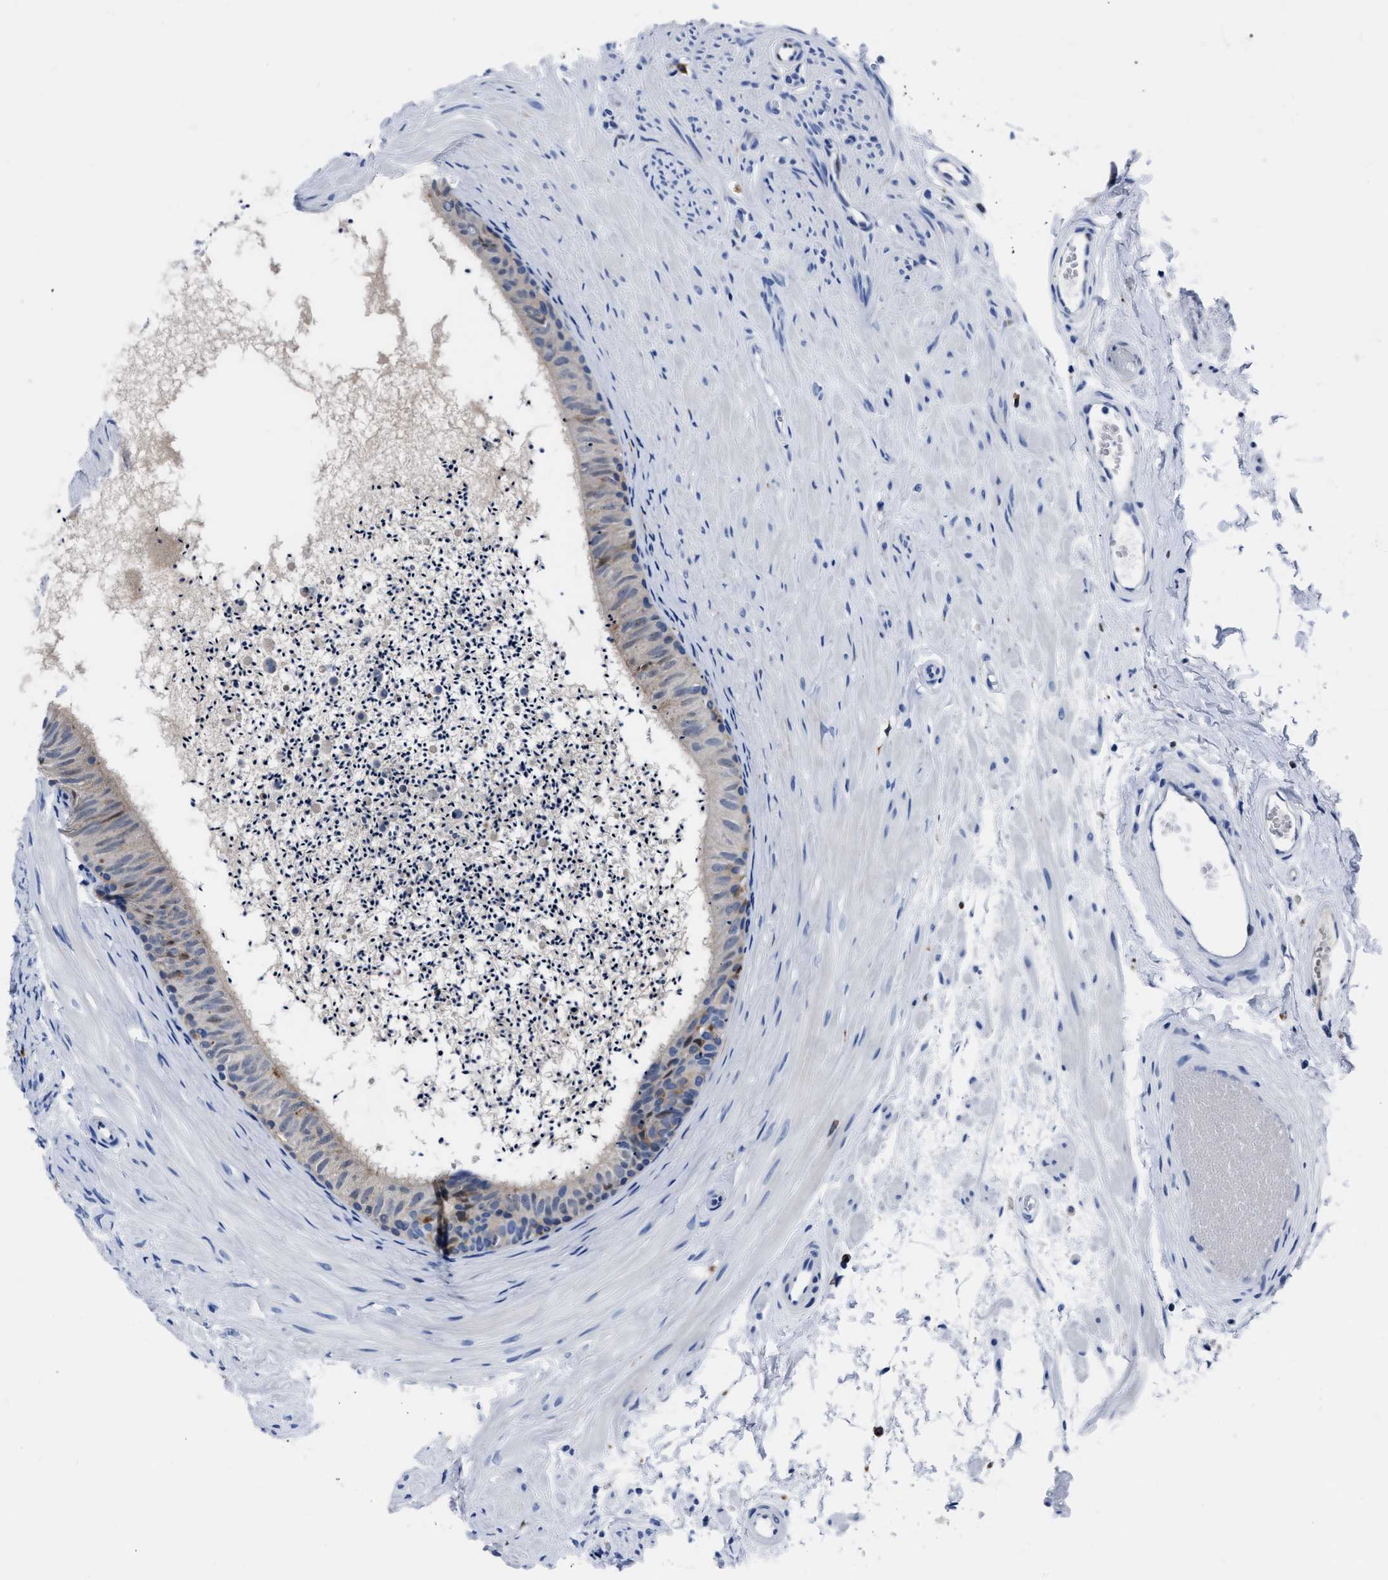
{"staining": {"intensity": "weak", "quantity": "<25%", "location": "cytoplasmic/membranous"}, "tissue": "epididymis", "cell_type": "Glandular cells", "image_type": "normal", "snomed": [{"axis": "morphology", "description": "Normal tissue, NOS"}, {"axis": "topography", "description": "Epididymis"}], "caption": "The photomicrograph exhibits no staining of glandular cells in unremarkable epididymis. The staining is performed using DAB brown chromogen with nuclei counter-stained in using hematoxylin.", "gene": "OR10G3", "patient": {"sex": "male", "age": 56}}